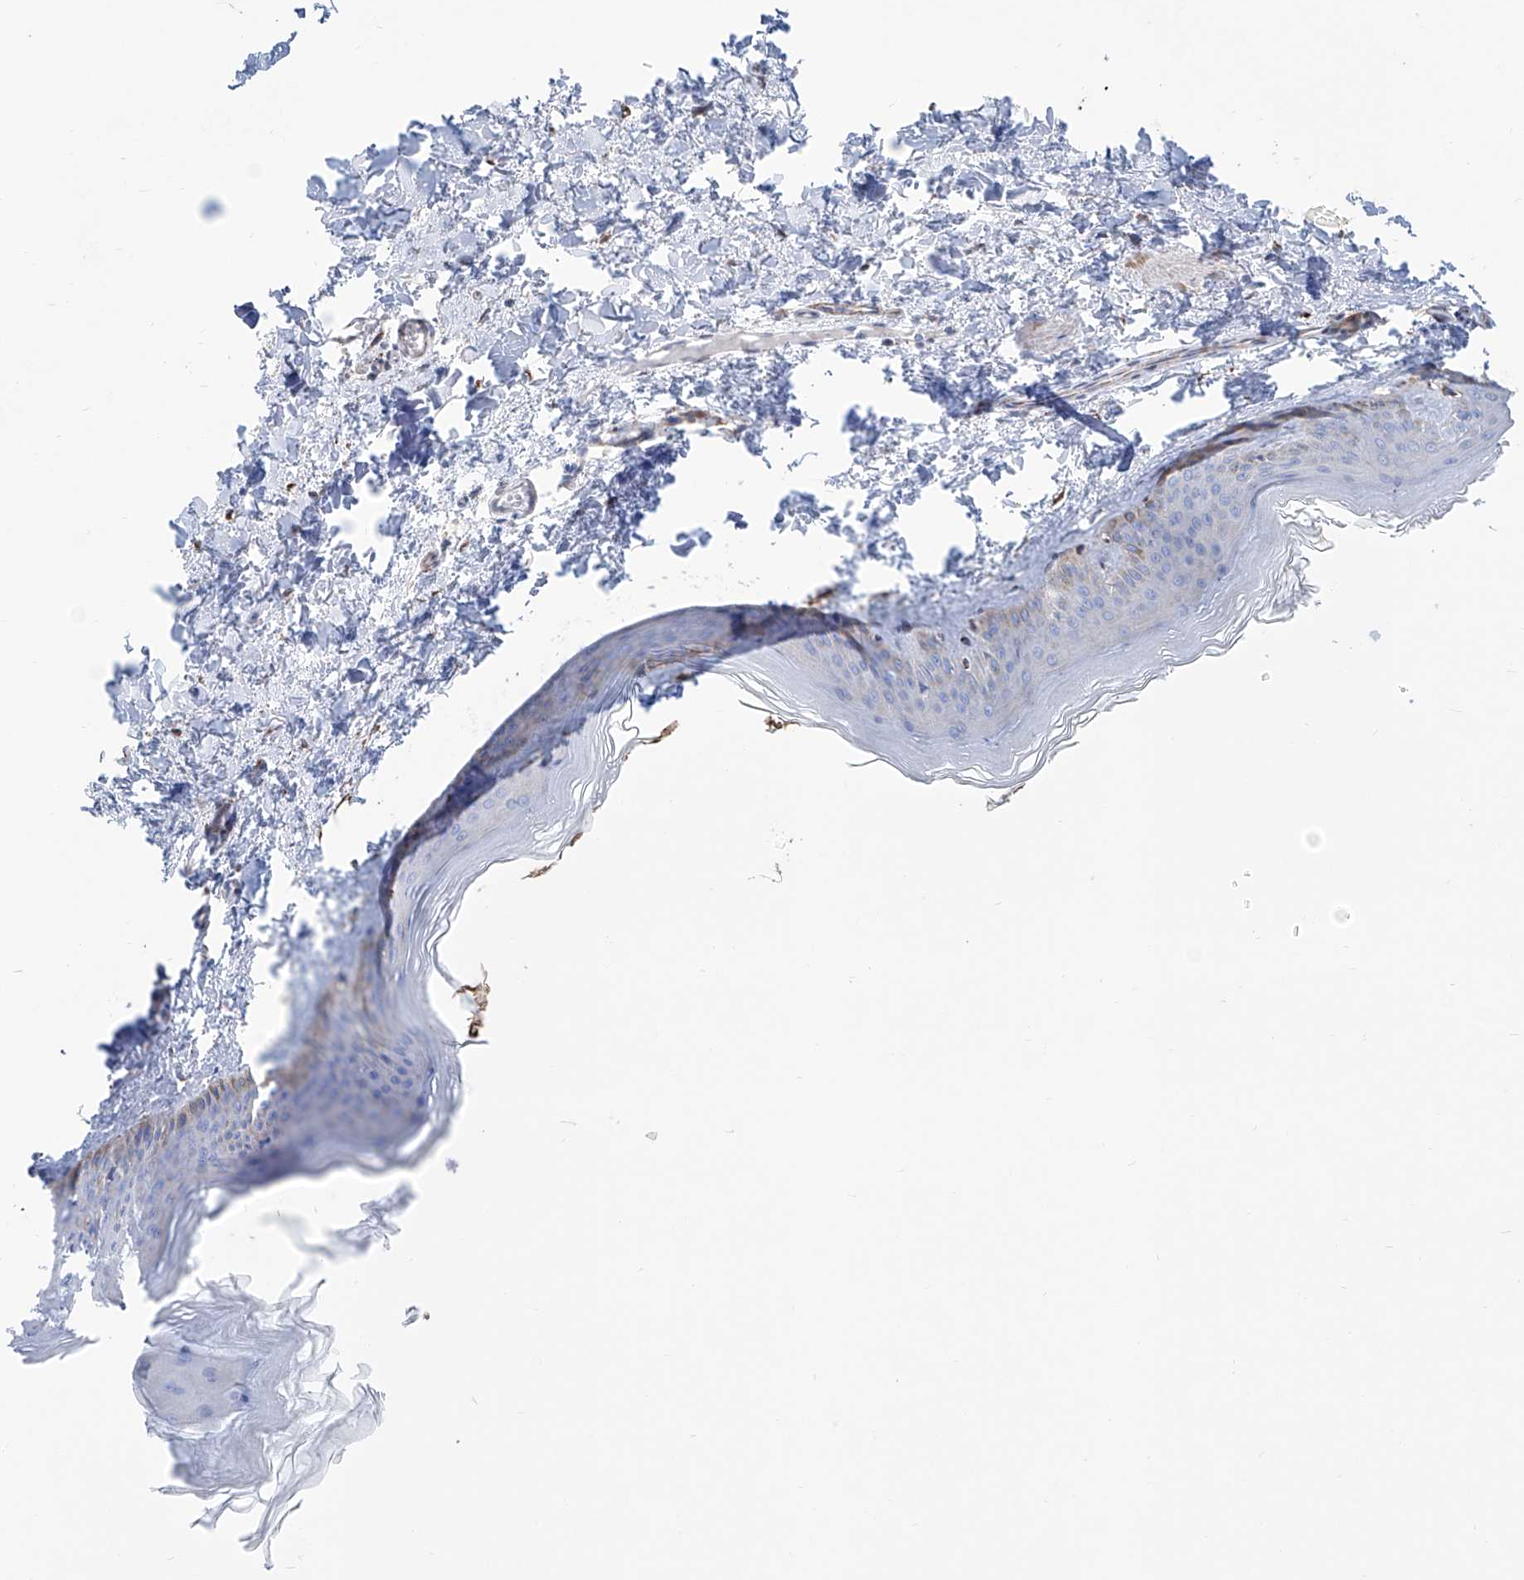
{"staining": {"intensity": "moderate", "quantity": ">75%", "location": "cytoplasmic/membranous"}, "tissue": "skin", "cell_type": "Fibroblasts", "image_type": "normal", "snomed": [{"axis": "morphology", "description": "Normal tissue, NOS"}, {"axis": "topography", "description": "Skin"}], "caption": "This is a histology image of immunohistochemistry staining of unremarkable skin, which shows moderate expression in the cytoplasmic/membranous of fibroblasts.", "gene": "ALDH6A1", "patient": {"sex": "female", "age": 27}}